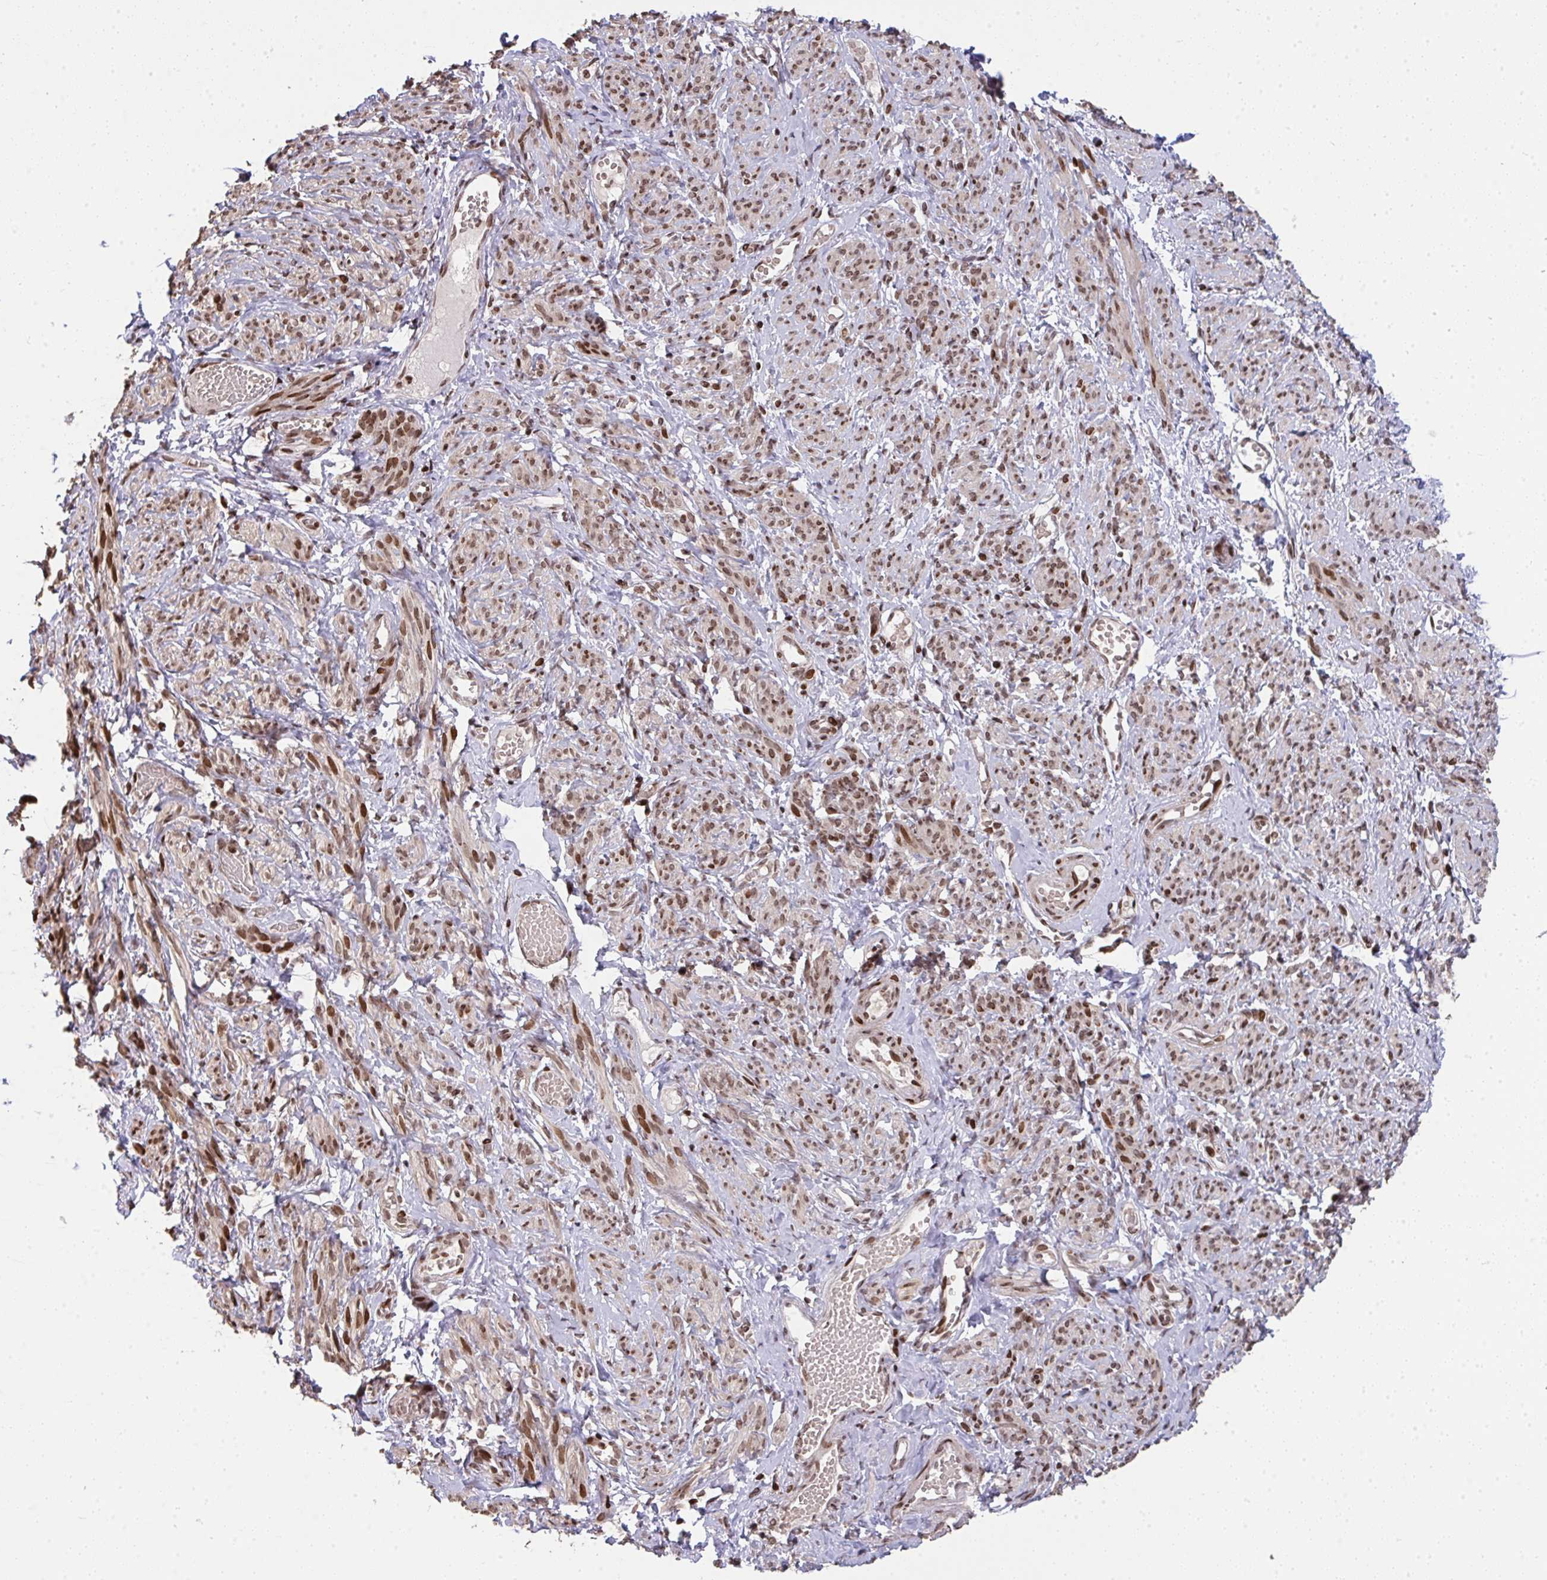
{"staining": {"intensity": "moderate", "quantity": ">75%", "location": "nuclear"}, "tissue": "smooth muscle", "cell_type": "Smooth muscle cells", "image_type": "normal", "snomed": [{"axis": "morphology", "description": "Normal tissue, NOS"}, {"axis": "topography", "description": "Smooth muscle"}], "caption": "The histopathology image demonstrates immunohistochemical staining of normal smooth muscle. There is moderate nuclear positivity is seen in approximately >75% of smooth muscle cells.", "gene": "NIP7", "patient": {"sex": "female", "age": 65}}